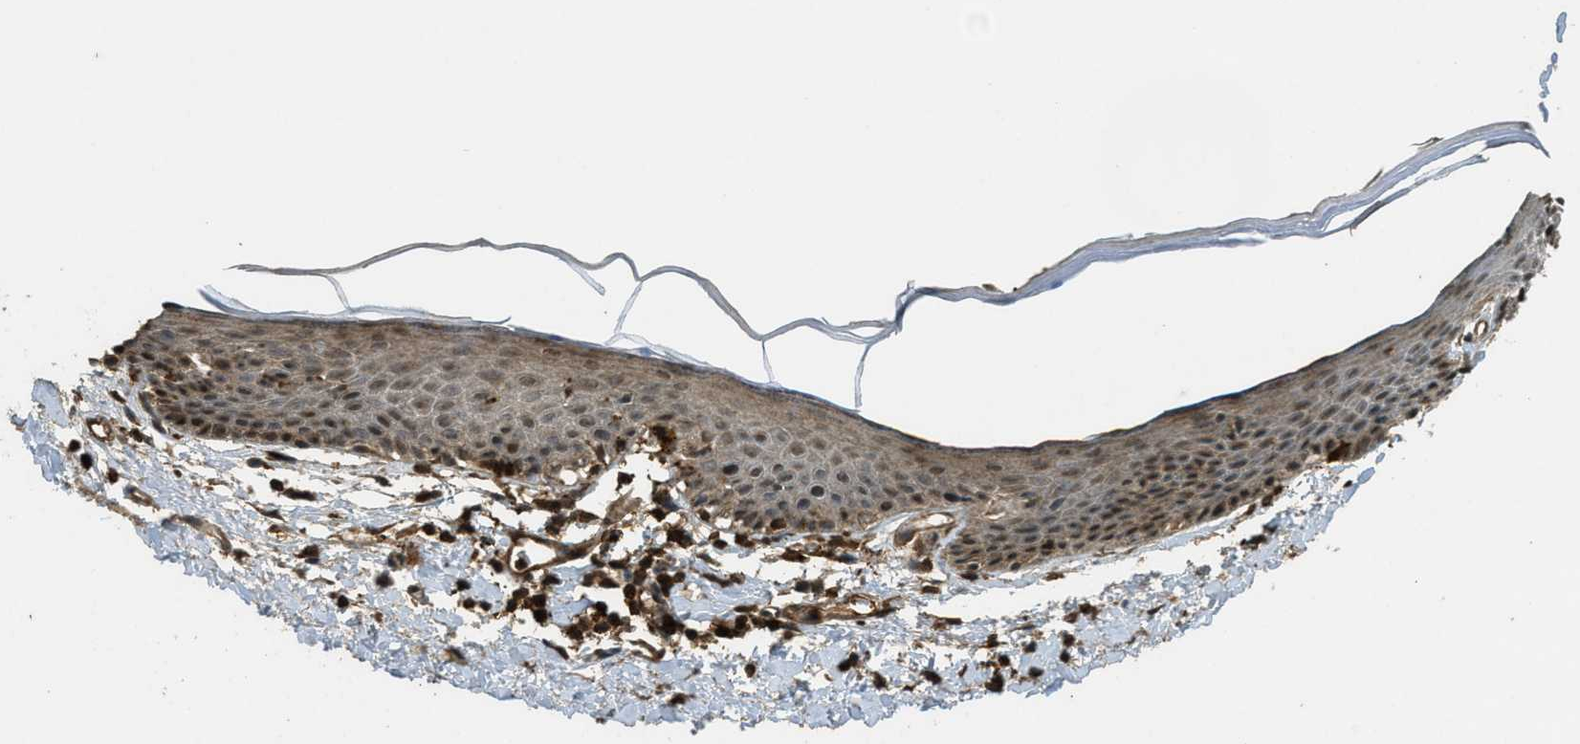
{"staining": {"intensity": "weak", "quantity": ">75%", "location": "cytoplasmic/membranous,nuclear"}, "tissue": "skin", "cell_type": "Epidermal cells", "image_type": "normal", "snomed": [{"axis": "morphology", "description": "Normal tissue, NOS"}, {"axis": "topography", "description": "Vulva"}], "caption": "Protein expression analysis of unremarkable human skin reveals weak cytoplasmic/membranous,nuclear positivity in approximately >75% of epidermal cells.", "gene": "PPP6R3", "patient": {"sex": "female", "age": 54}}